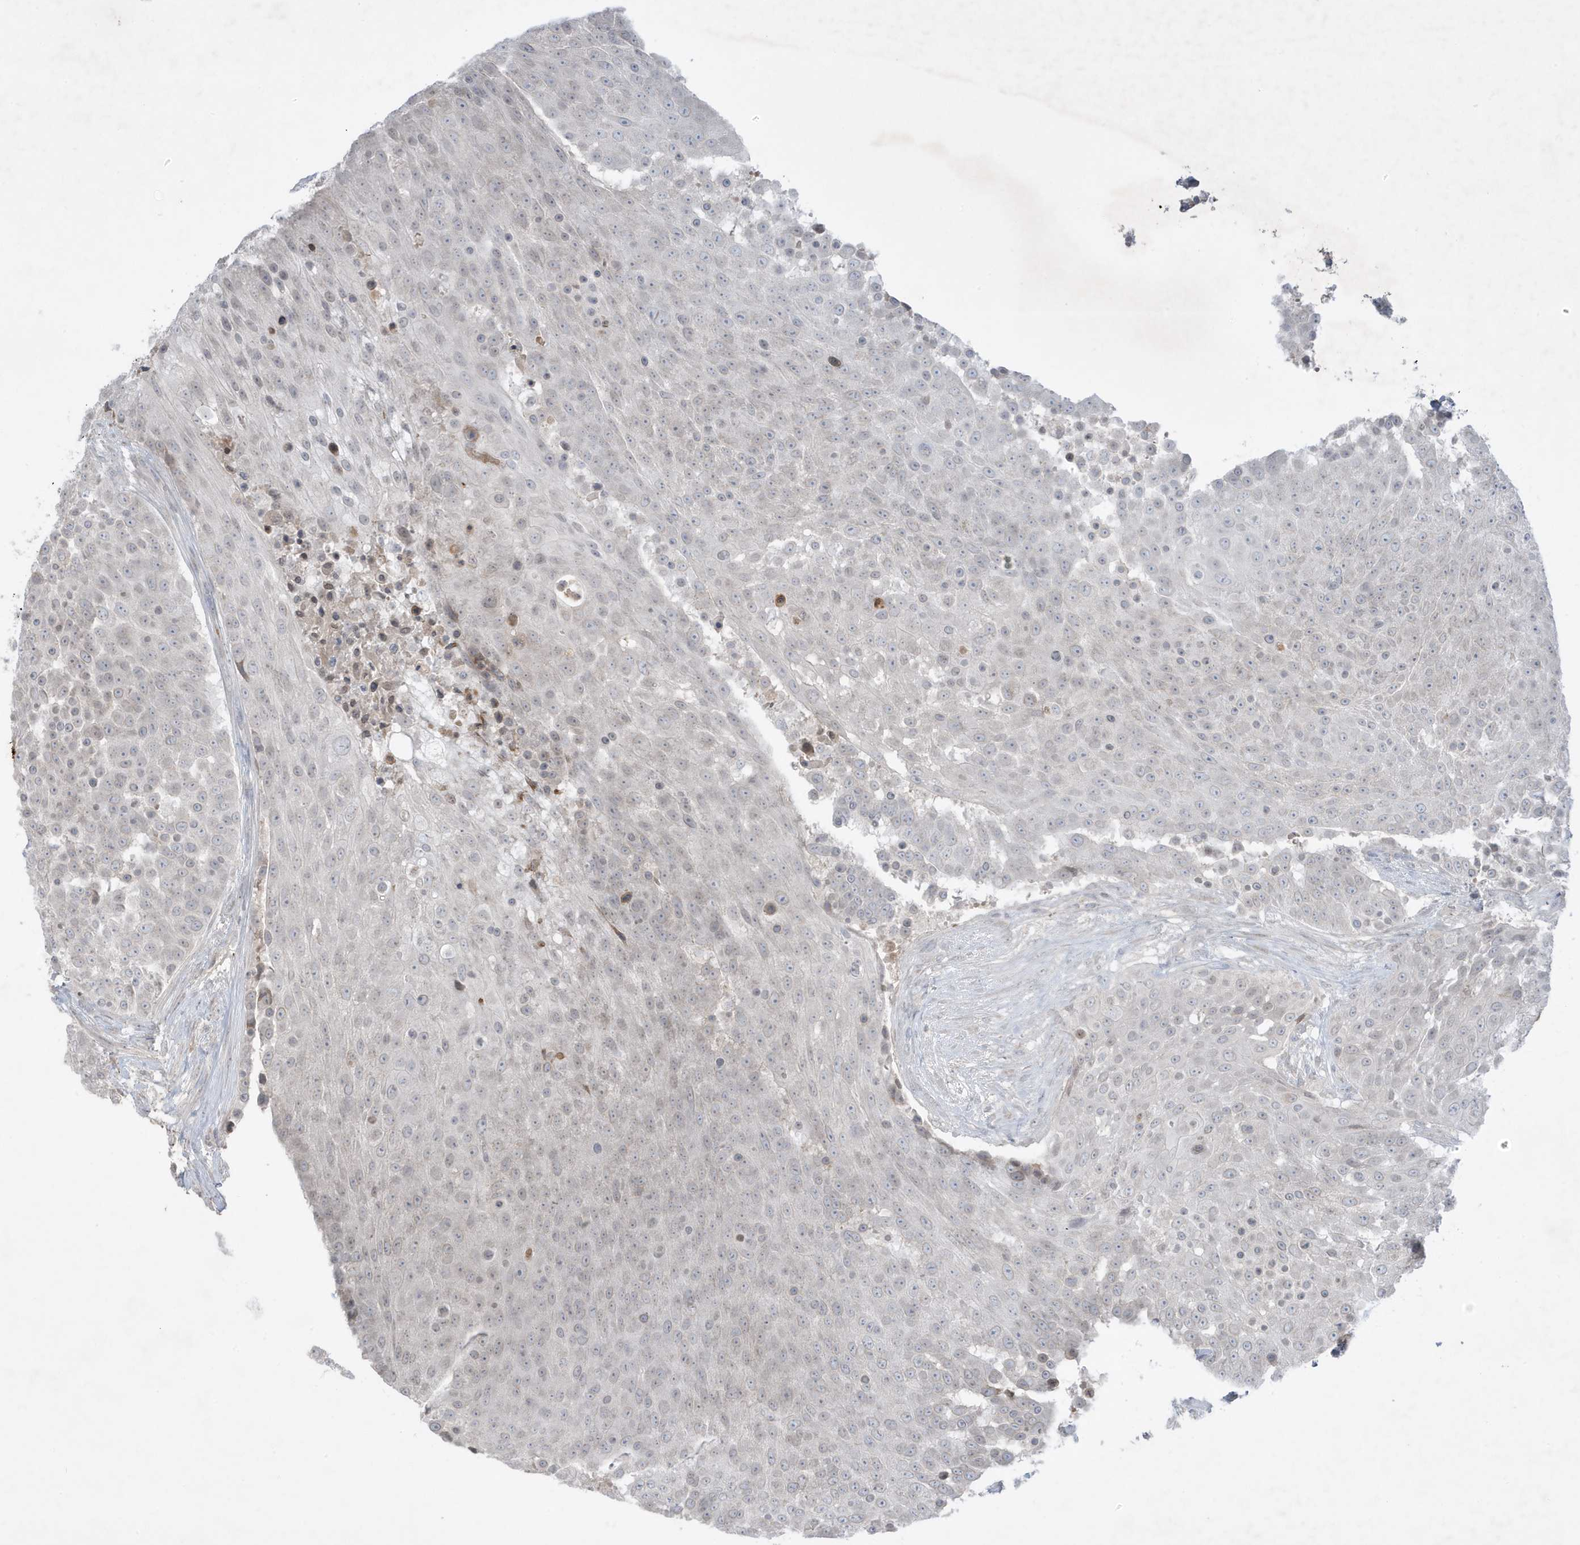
{"staining": {"intensity": "weak", "quantity": "<25%", "location": "nuclear"}, "tissue": "urothelial cancer", "cell_type": "Tumor cells", "image_type": "cancer", "snomed": [{"axis": "morphology", "description": "Urothelial carcinoma, High grade"}, {"axis": "topography", "description": "Urinary bladder"}], "caption": "An image of urothelial cancer stained for a protein reveals no brown staining in tumor cells.", "gene": "FNDC1", "patient": {"sex": "female", "age": 63}}